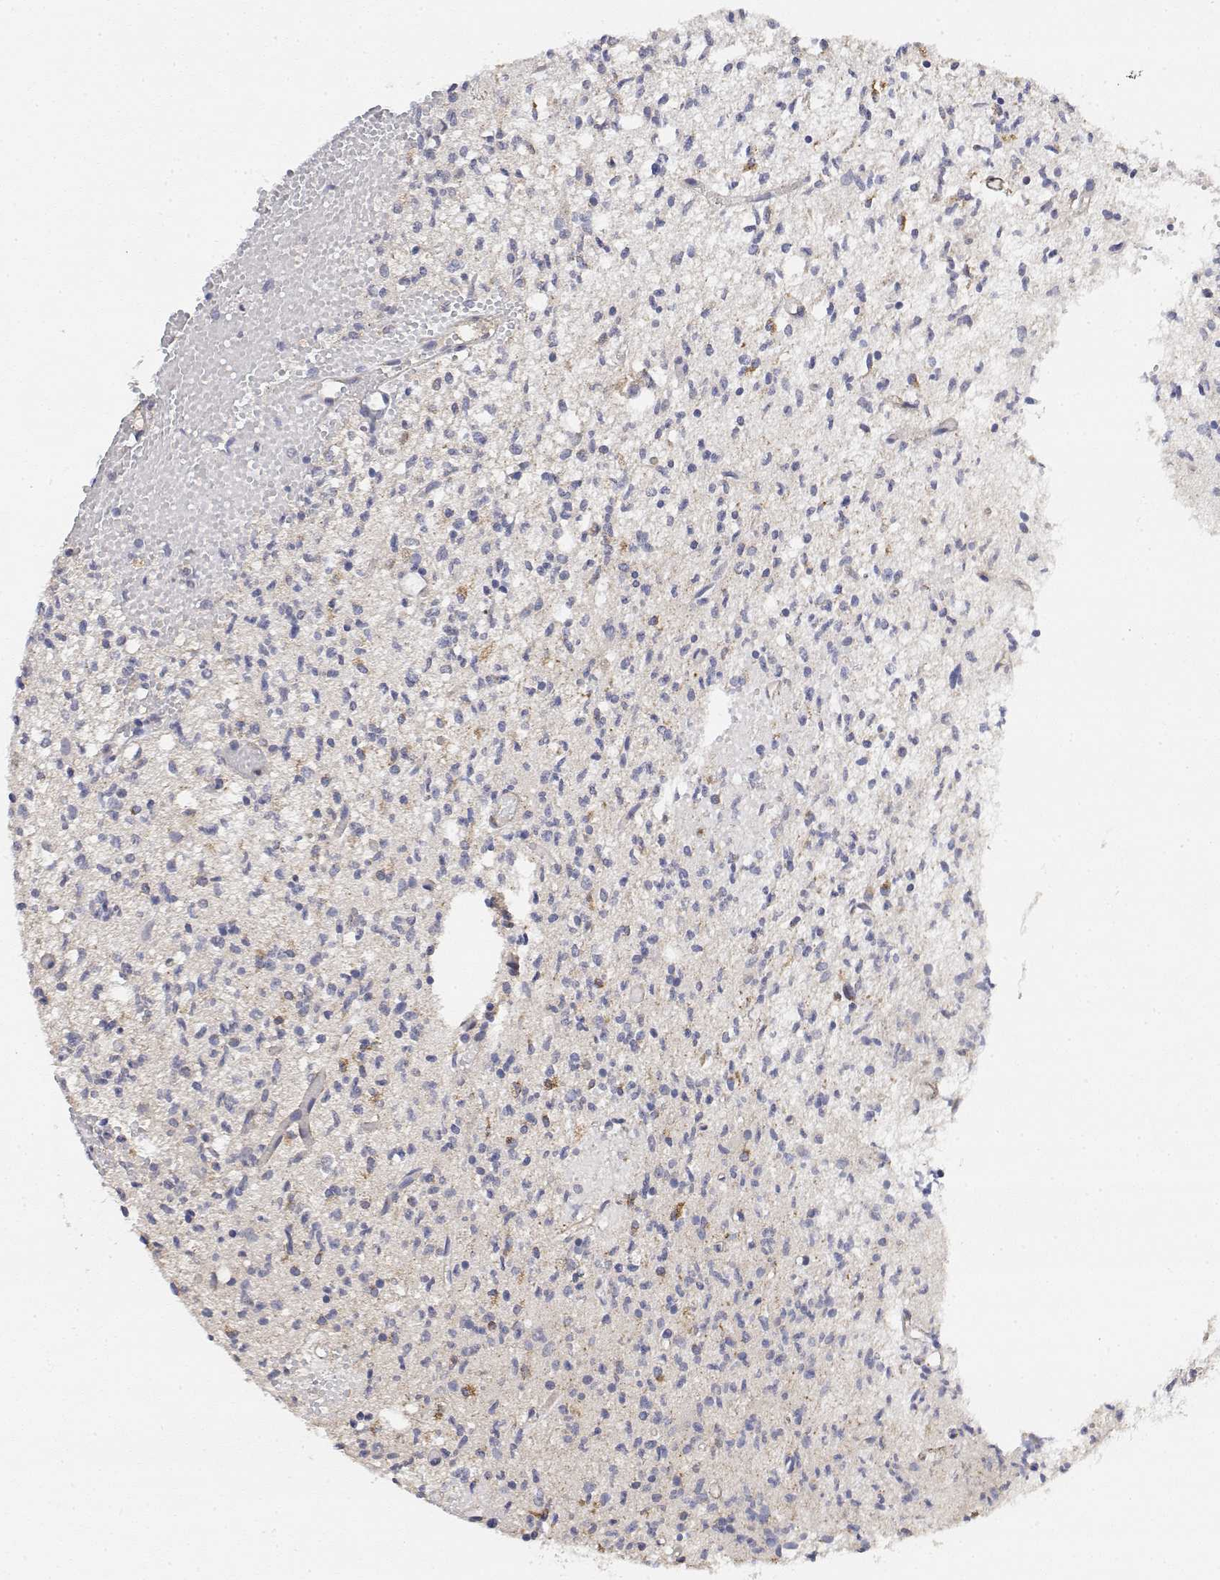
{"staining": {"intensity": "negative", "quantity": "none", "location": "none"}, "tissue": "glioma", "cell_type": "Tumor cells", "image_type": "cancer", "snomed": [{"axis": "morphology", "description": "Glioma, malignant, Low grade"}, {"axis": "topography", "description": "Brain"}], "caption": "There is no significant staining in tumor cells of glioma.", "gene": "LONRF3", "patient": {"sex": "male", "age": 64}}